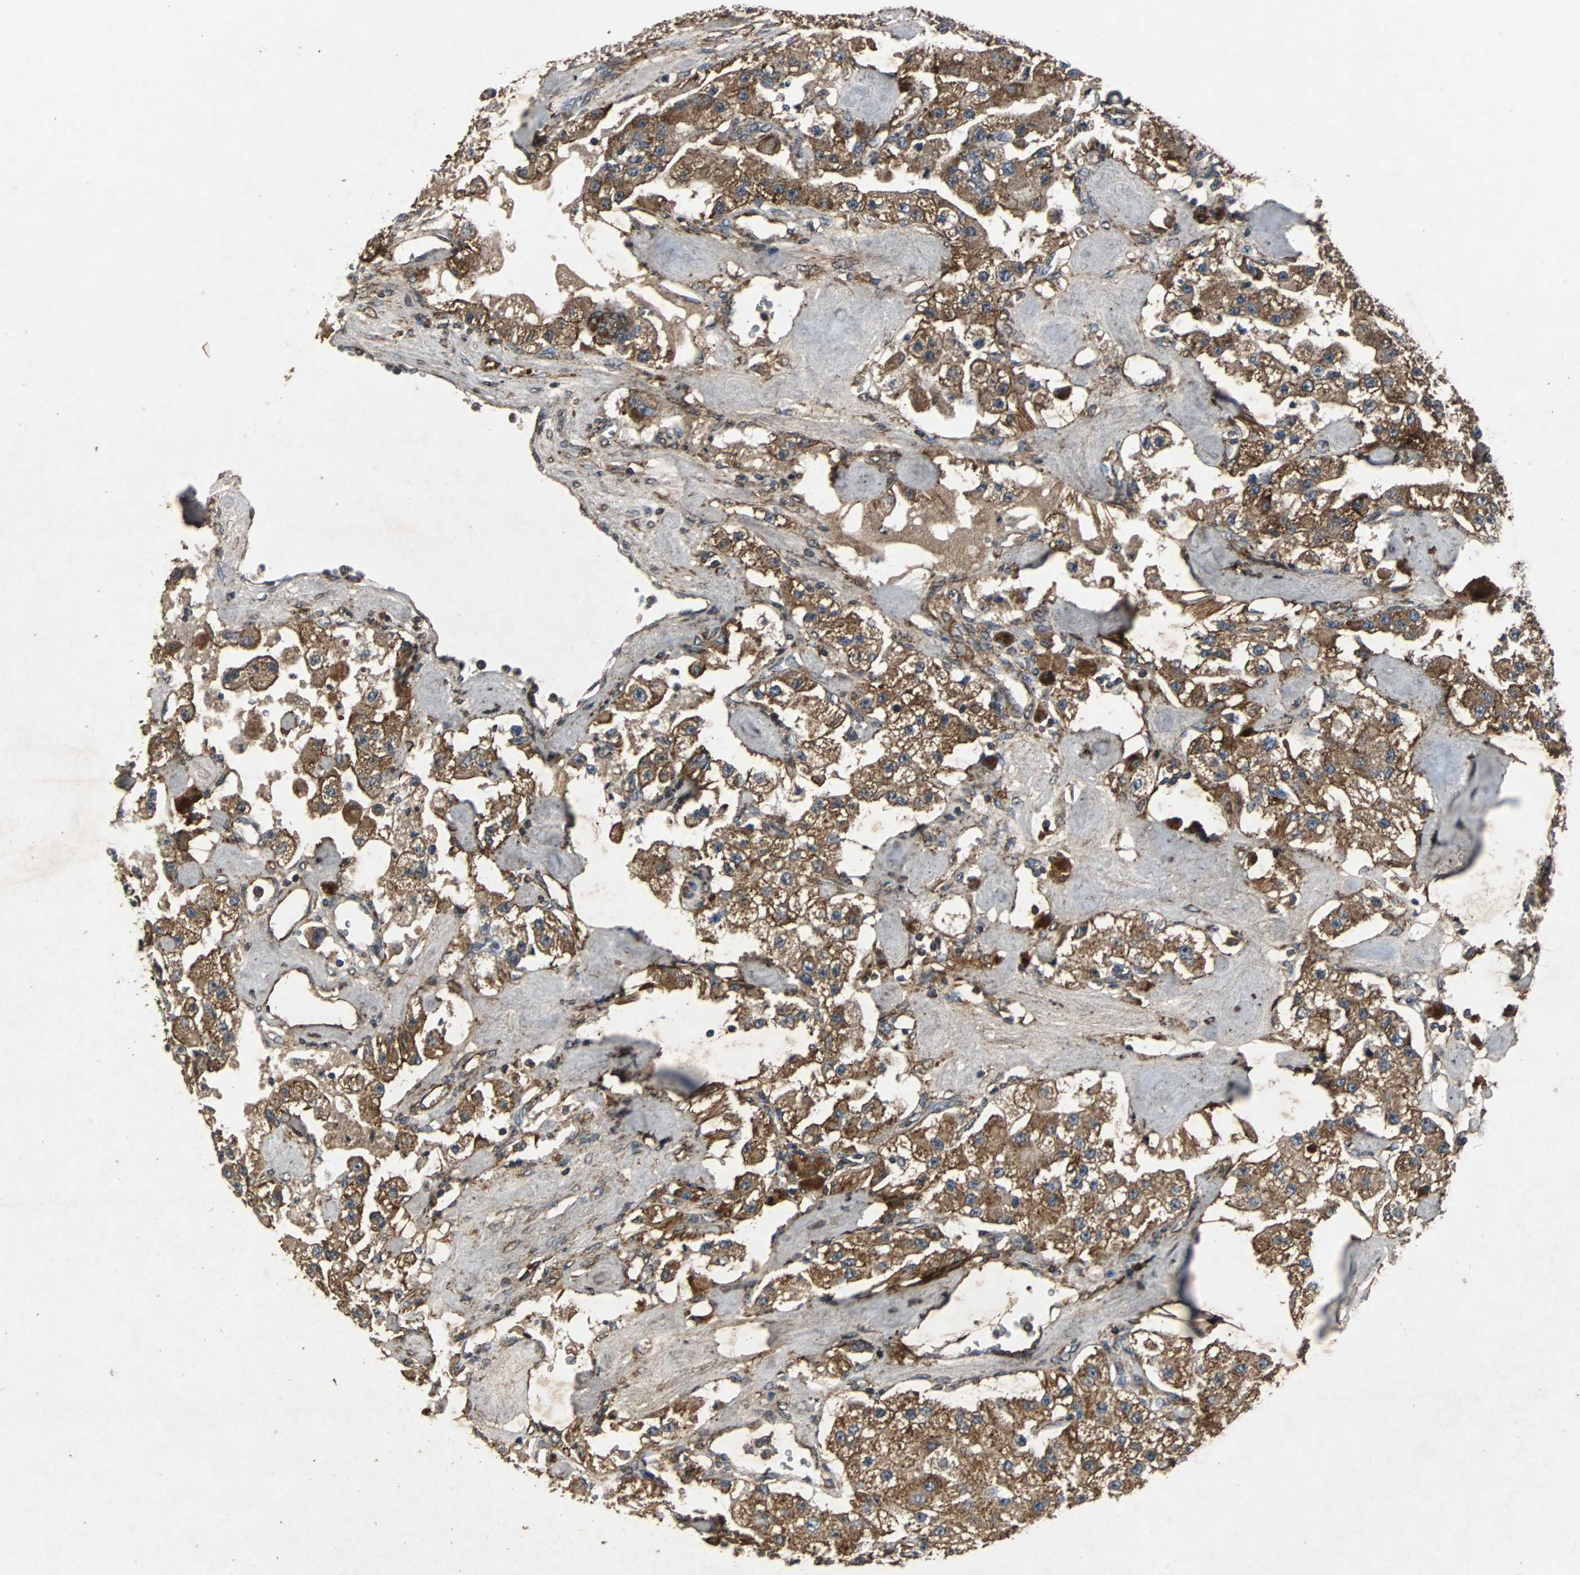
{"staining": {"intensity": "strong", "quantity": ">75%", "location": "cytoplasmic/membranous"}, "tissue": "carcinoid", "cell_type": "Tumor cells", "image_type": "cancer", "snomed": [{"axis": "morphology", "description": "Carcinoid, malignant, NOS"}, {"axis": "topography", "description": "Pancreas"}], "caption": "Immunohistochemical staining of carcinoid reveals high levels of strong cytoplasmic/membranous staining in approximately >75% of tumor cells. (Brightfield microscopy of DAB IHC at high magnification).", "gene": "NAA10", "patient": {"sex": "male", "age": 41}}